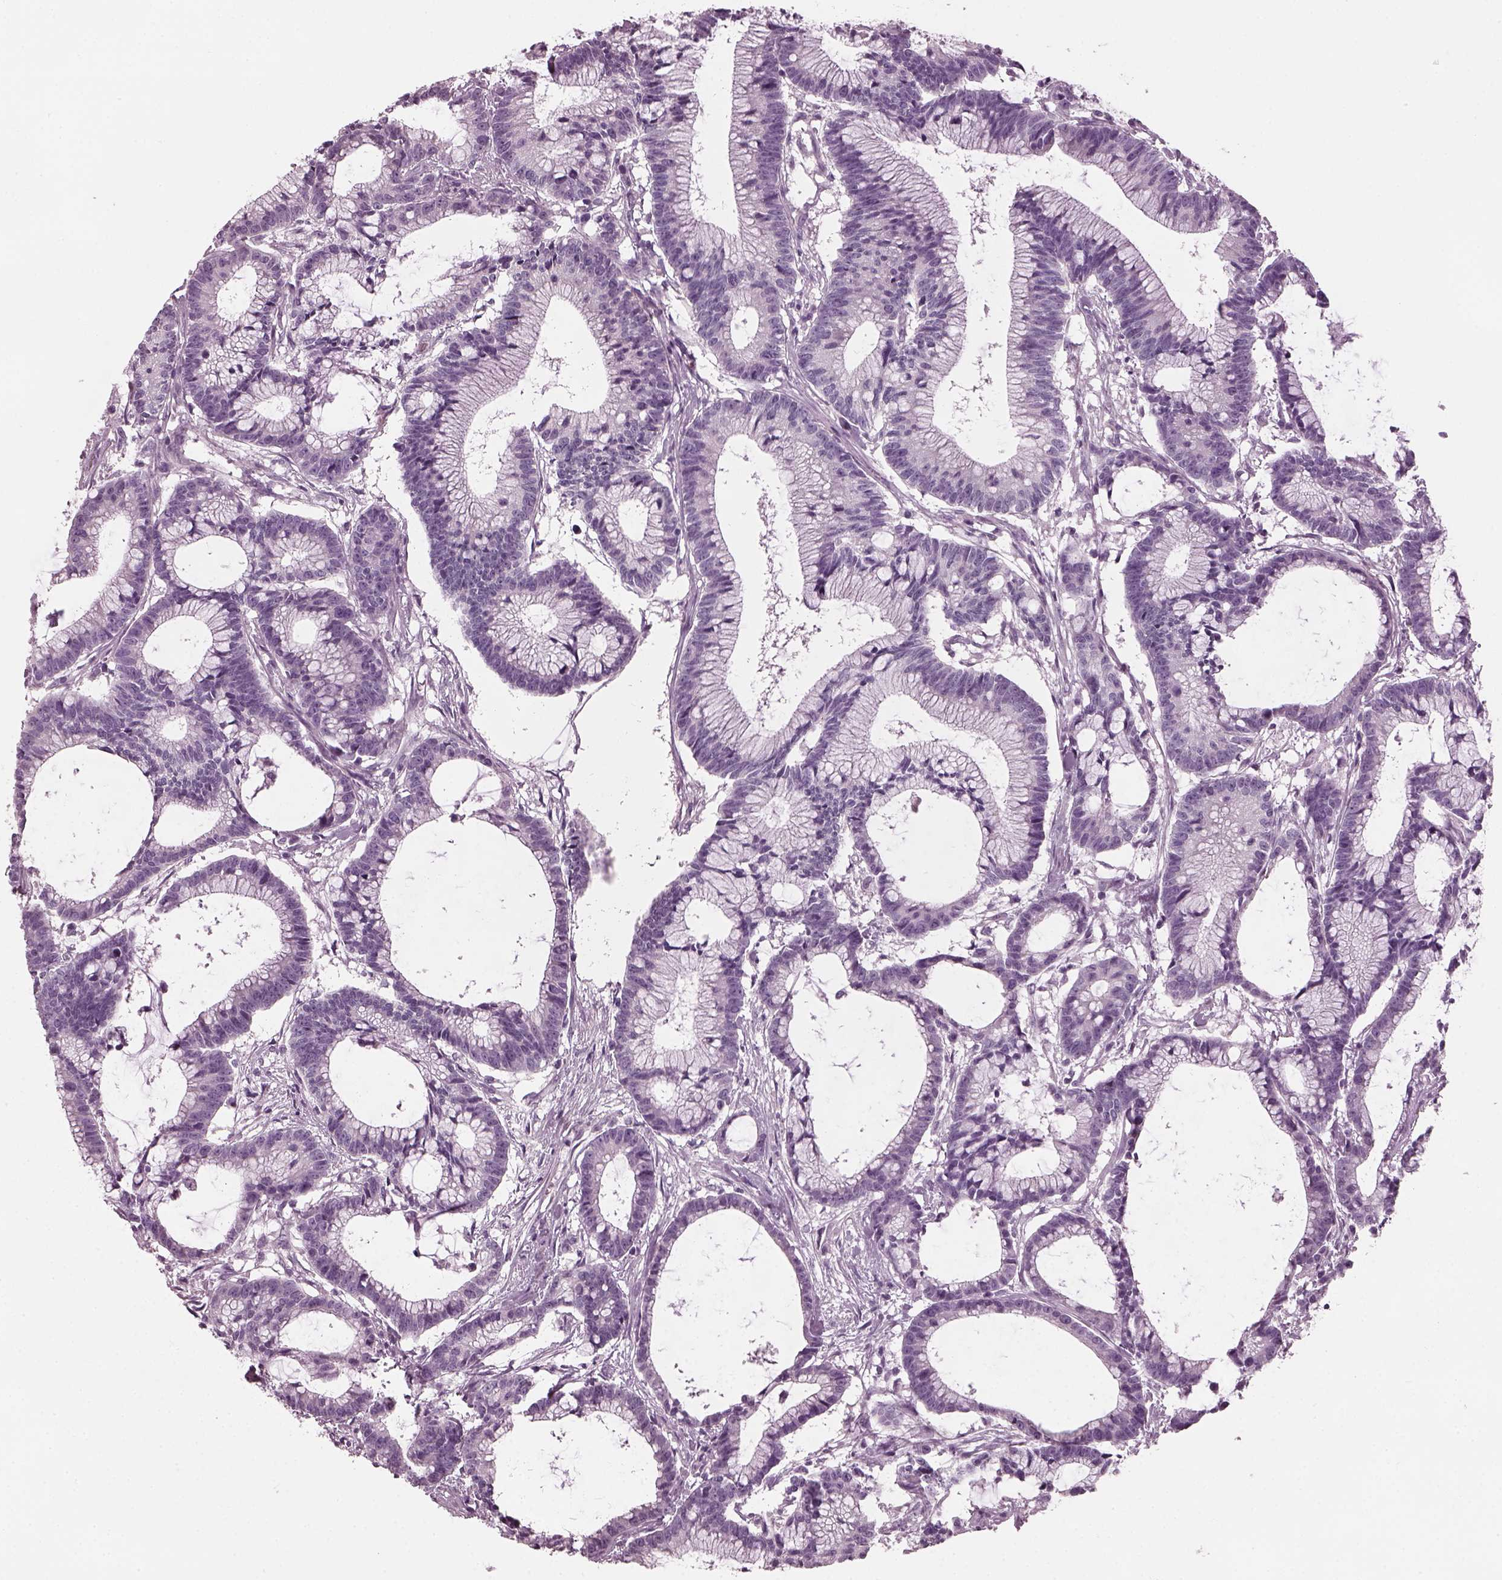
{"staining": {"intensity": "negative", "quantity": "none", "location": "none"}, "tissue": "colorectal cancer", "cell_type": "Tumor cells", "image_type": "cancer", "snomed": [{"axis": "morphology", "description": "Adenocarcinoma, NOS"}, {"axis": "topography", "description": "Colon"}], "caption": "A high-resolution micrograph shows immunohistochemistry staining of colorectal cancer (adenocarcinoma), which displays no significant positivity in tumor cells.", "gene": "PDC", "patient": {"sex": "female", "age": 78}}